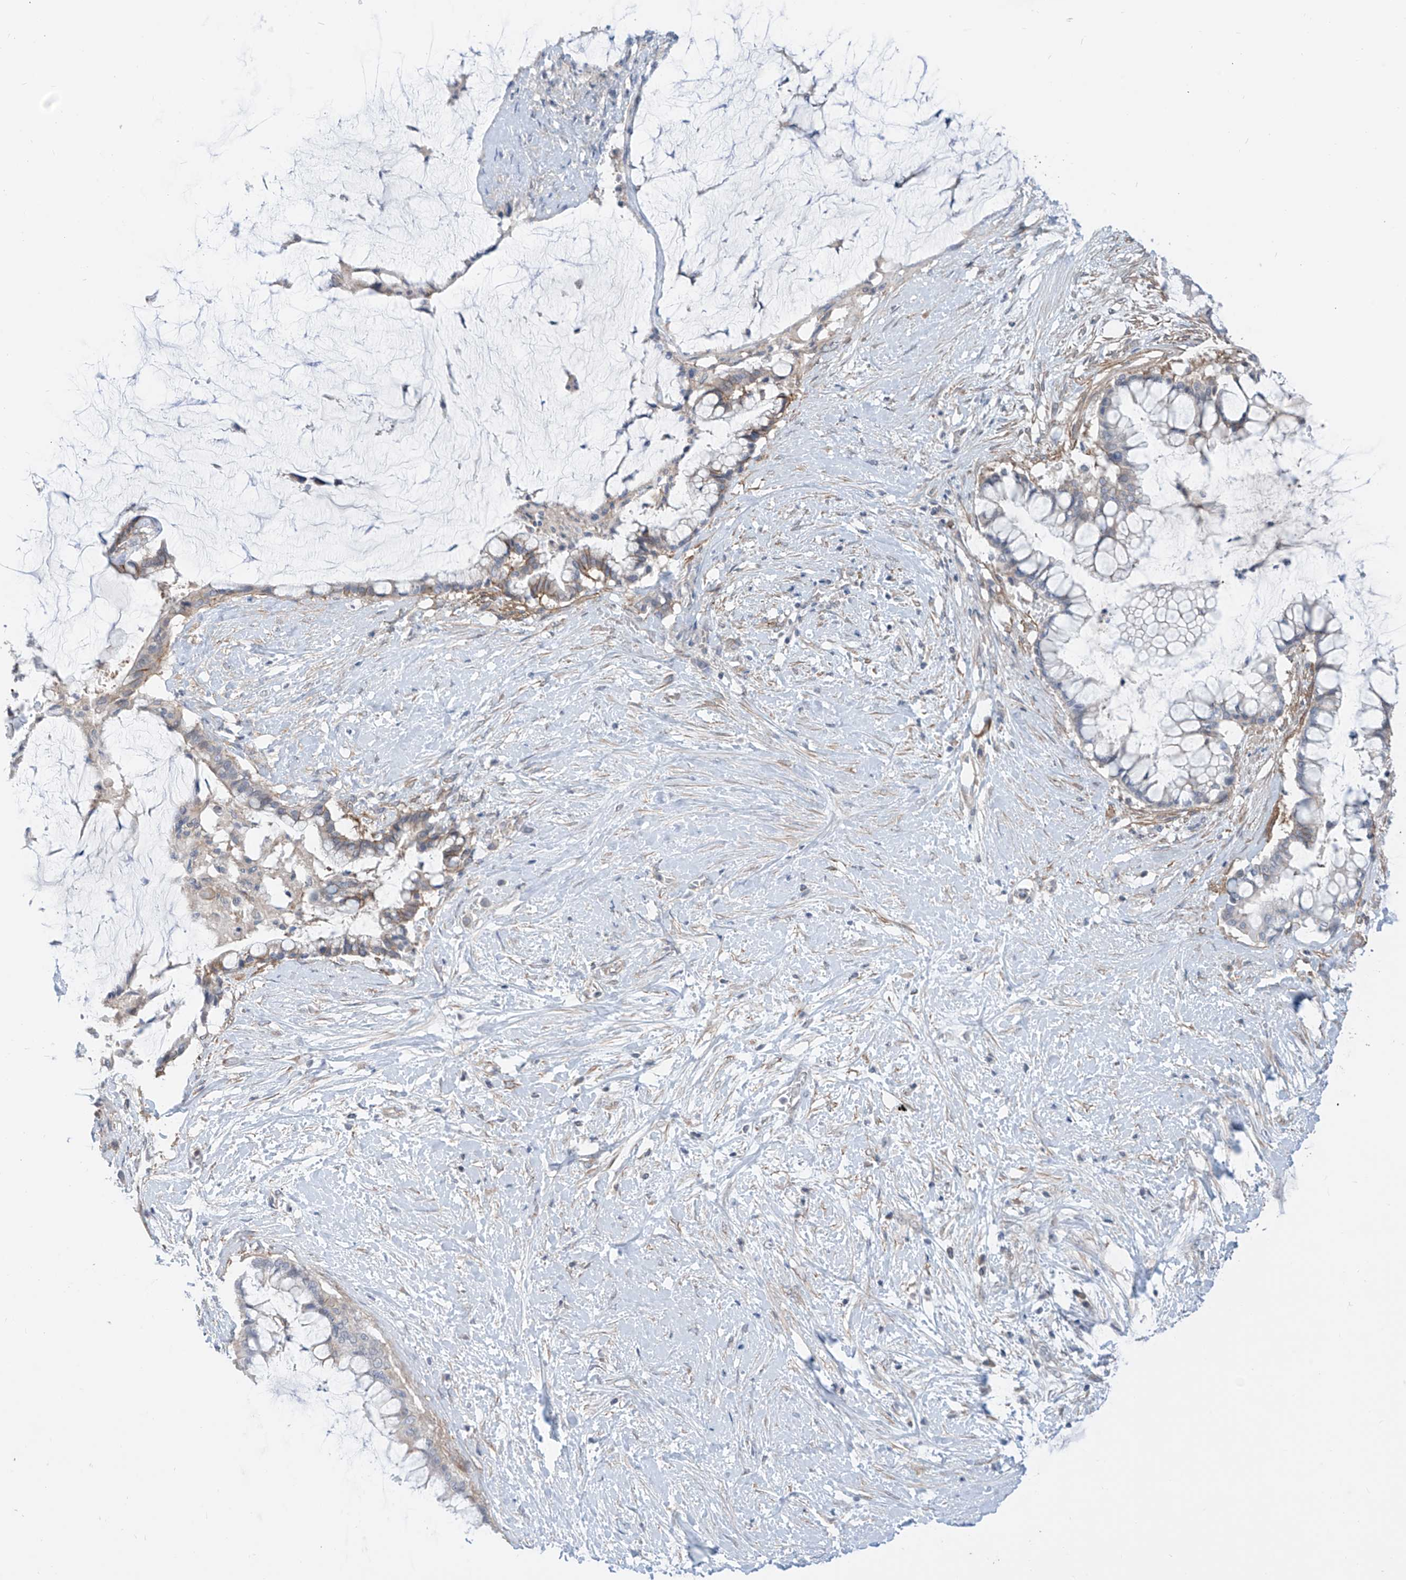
{"staining": {"intensity": "weak", "quantity": "<25%", "location": "cytoplasmic/membranous"}, "tissue": "pancreatic cancer", "cell_type": "Tumor cells", "image_type": "cancer", "snomed": [{"axis": "morphology", "description": "Adenocarcinoma, NOS"}, {"axis": "topography", "description": "Pancreas"}], "caption": "This is an IHC micrograph of pancreatic cancer (adenocarcinoma). There is no expression in tumor cells.", "gene": "ABLIM2", "patient": {"sex": "male", "age": 41}}